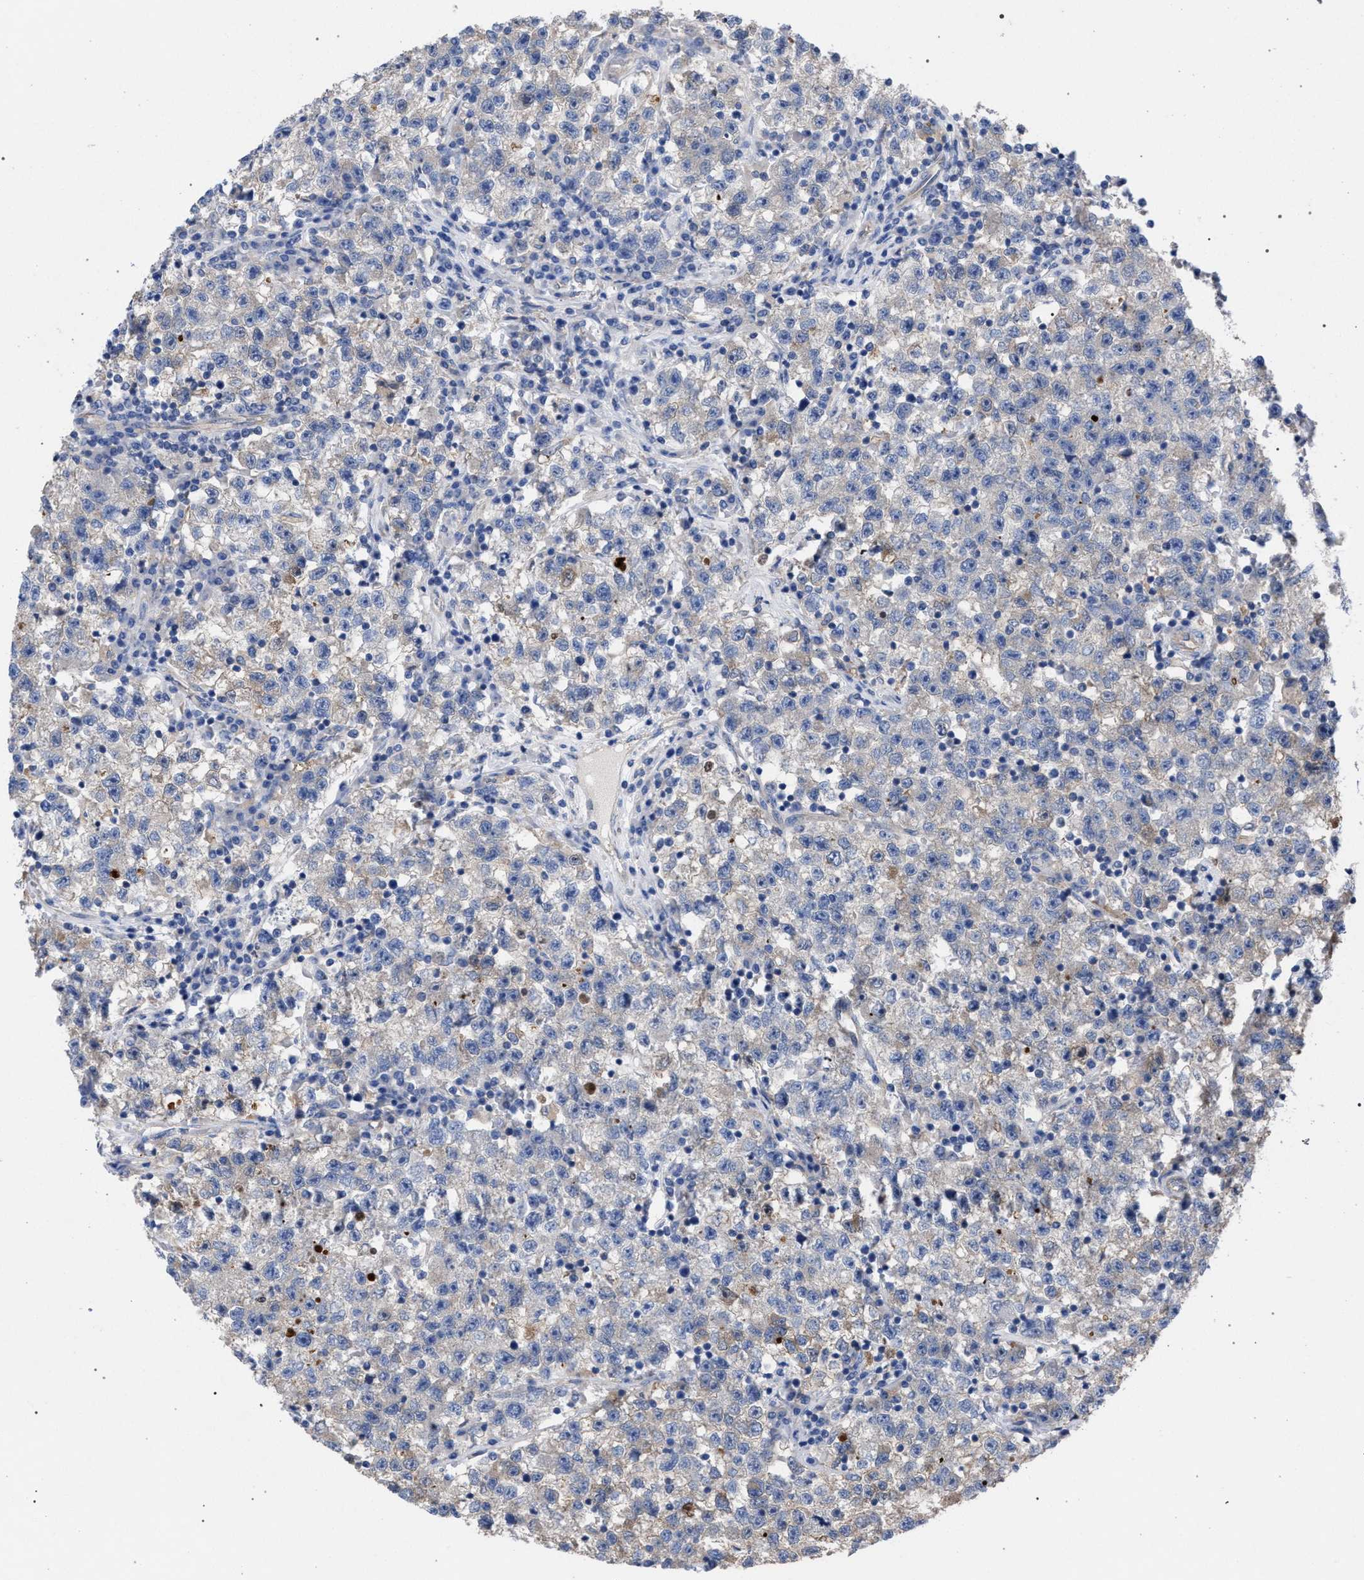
{"staining": {"intensity": "weak", "quantity": "25%-75%", "location": "cytoplasmic/membranous"}, "tissue": "testis cancer", "cell_type": "Tumor cells", "image_type": "cancer", "snomed": [{"axis": "morphology", "description": "Seminoma, NOS"}, {"axis": "topography", "description": "Testis"}], "caption": "Tumor cells reveal low levels of weak cytoplasmic/membranous staining in about 25%-75% of cells in testis cancer.", "gene": "GMPR", "patient": {"sex": "male", "age": 22}}